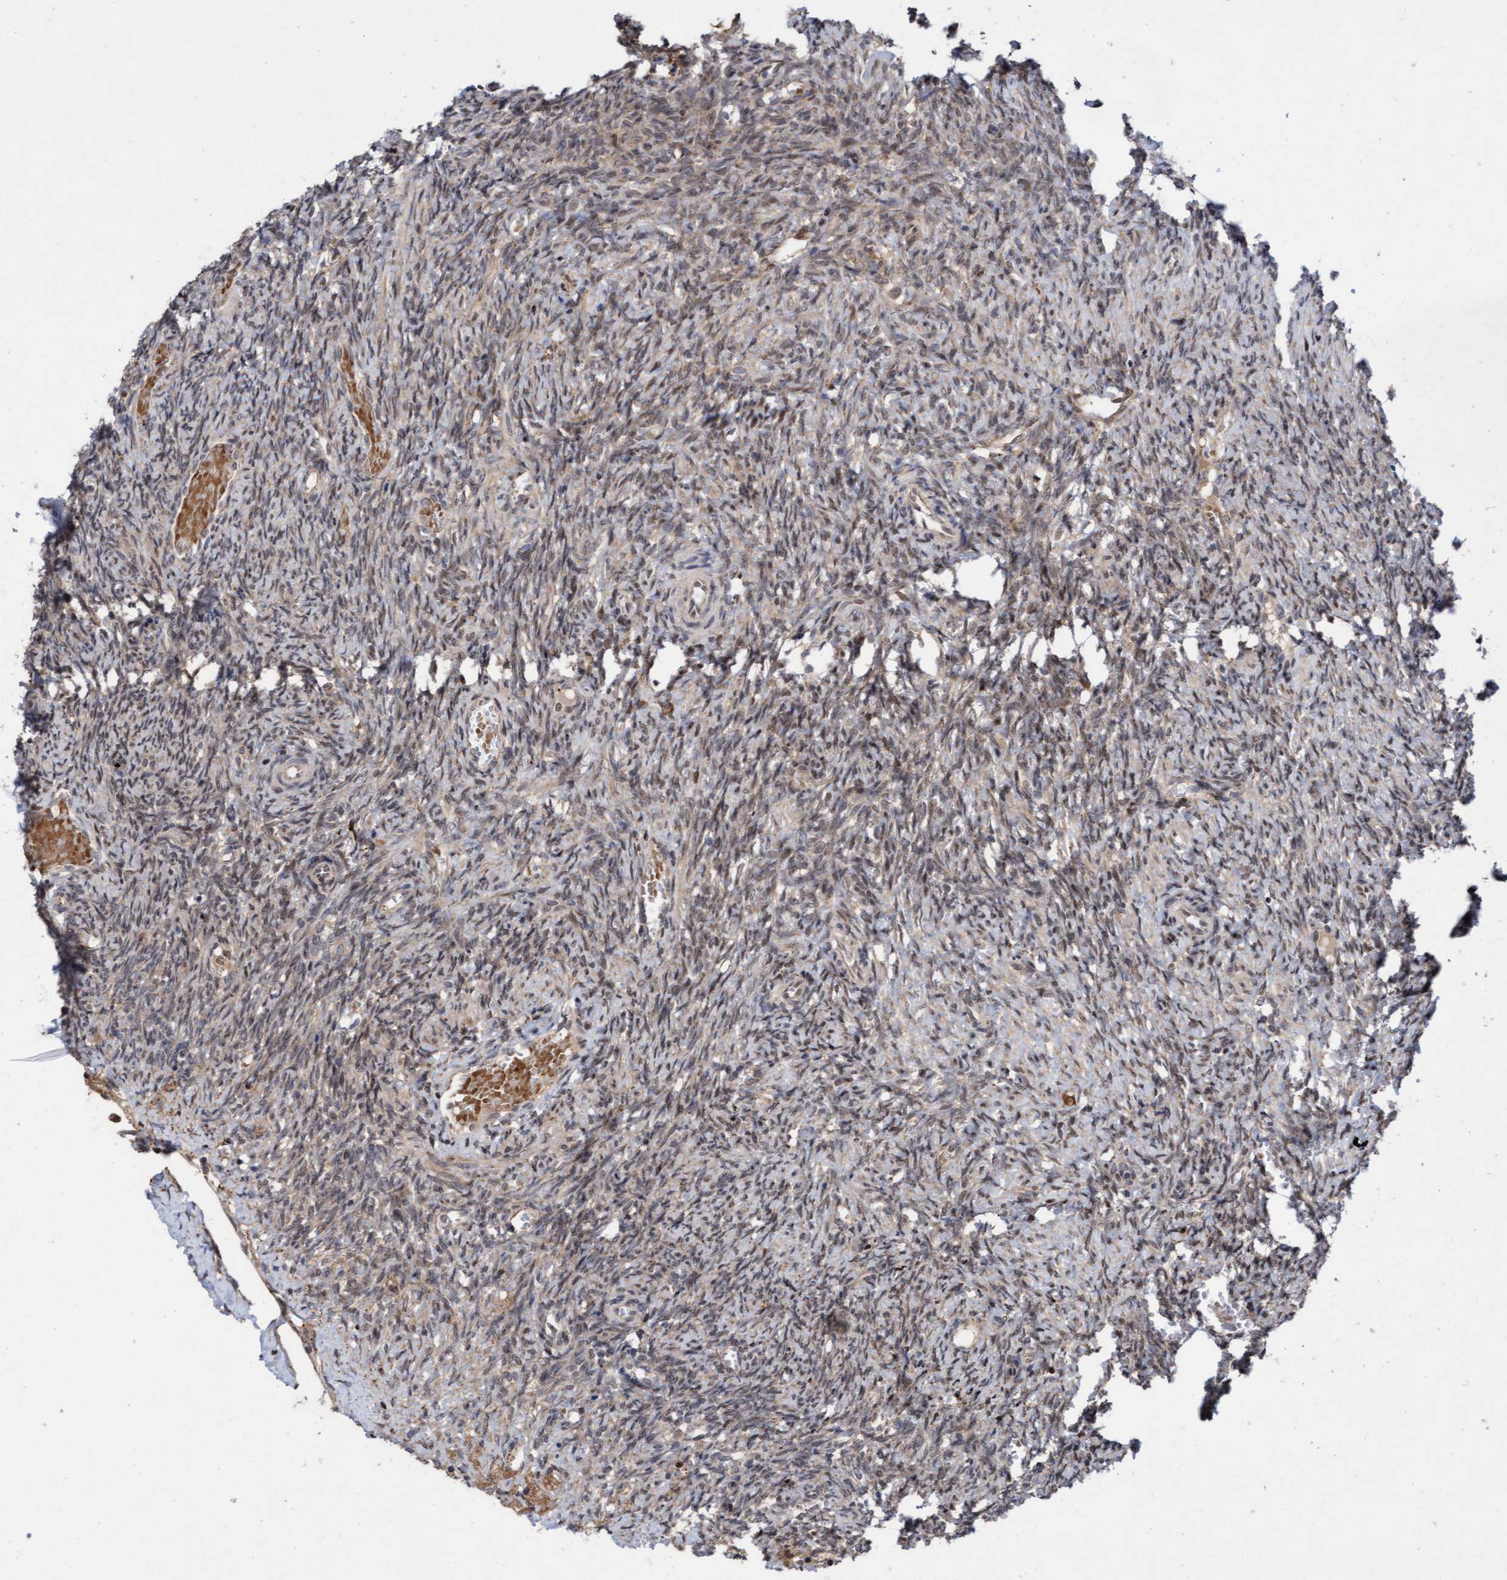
{"staining": {"intensity": "moderate", "quantity": "25%-75%", "location": "cytoplasmic/membranous,nuclear"}, "tissue": "ovary", "cell_type": "Ovarian stroma cells", "image_type": "normal", "snomed": [{"axis": "morphology", "description": "Normal tissue, NOS"}, {"axis": "topography", "description": "Ovary"}], "caption": "There is medium levels of moderate cytoplasmic/membranous,nuclear staining in ovarian stroma cells of benign ovary, as demonstrated by immunohistochemical staining (brown color).", "gene": "TANC2", "patient": {"sex": "female", "age": 41}}